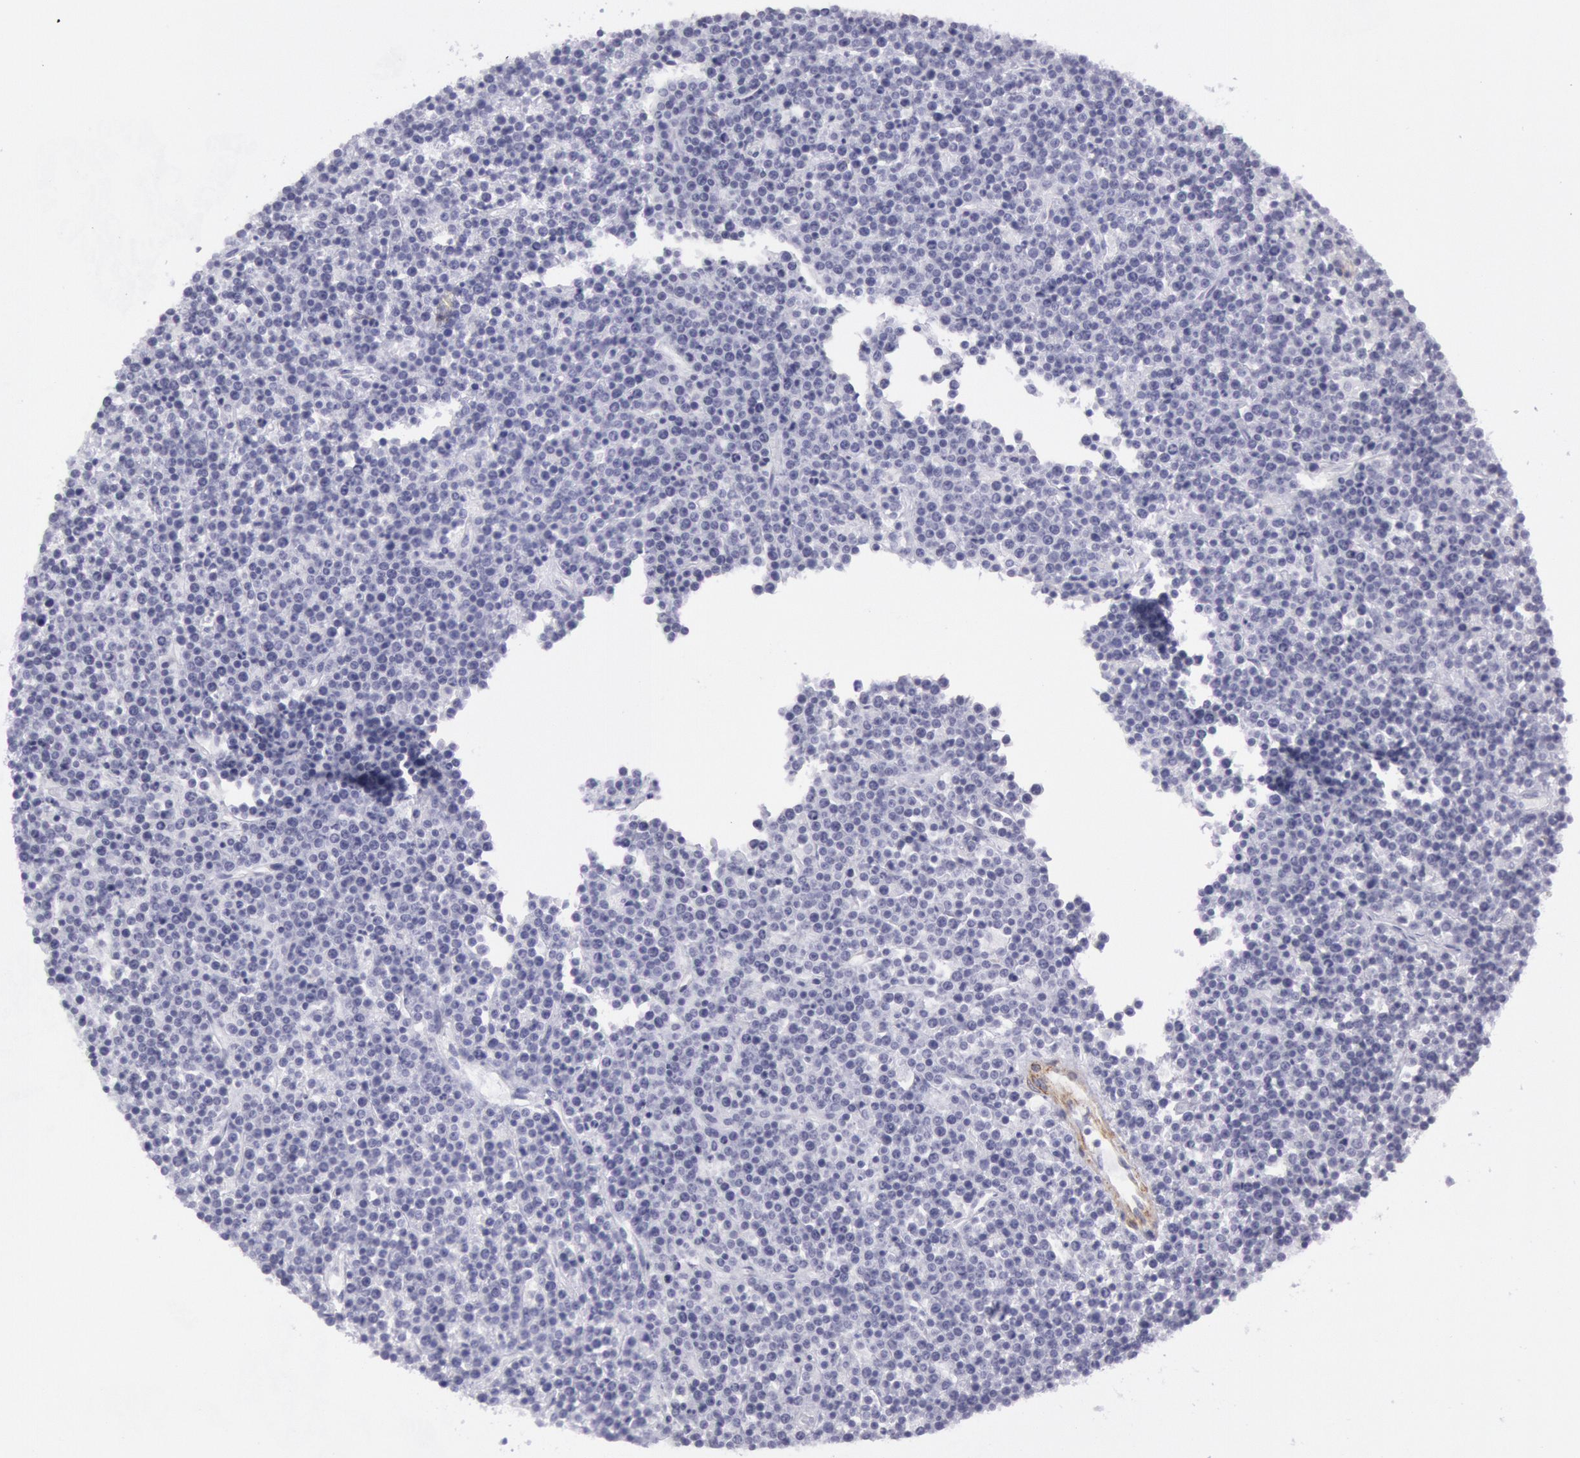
{"staining": {"intensity": "negative", "quantity": "none", "location": "none"}, "tissue": "lymphoma", "cell_type": "Tumor cells", "image_type": "cancer", "snomed": [{"axis": "morphology", "description": "Malignant lymphoma, non-Hodgkin's type, High grade"}, {"axis": "topography", "description": "Ovary"}], "caption": "Immunohistochemistry (IHC) micrograph of human high-grade malignant lymphoma, non-Hodgkin's type stained for a protein (brown), which displays no positivity in tumor cells.", "gene": "CDH13", "patient": {"sex": "female", "age": 56}}